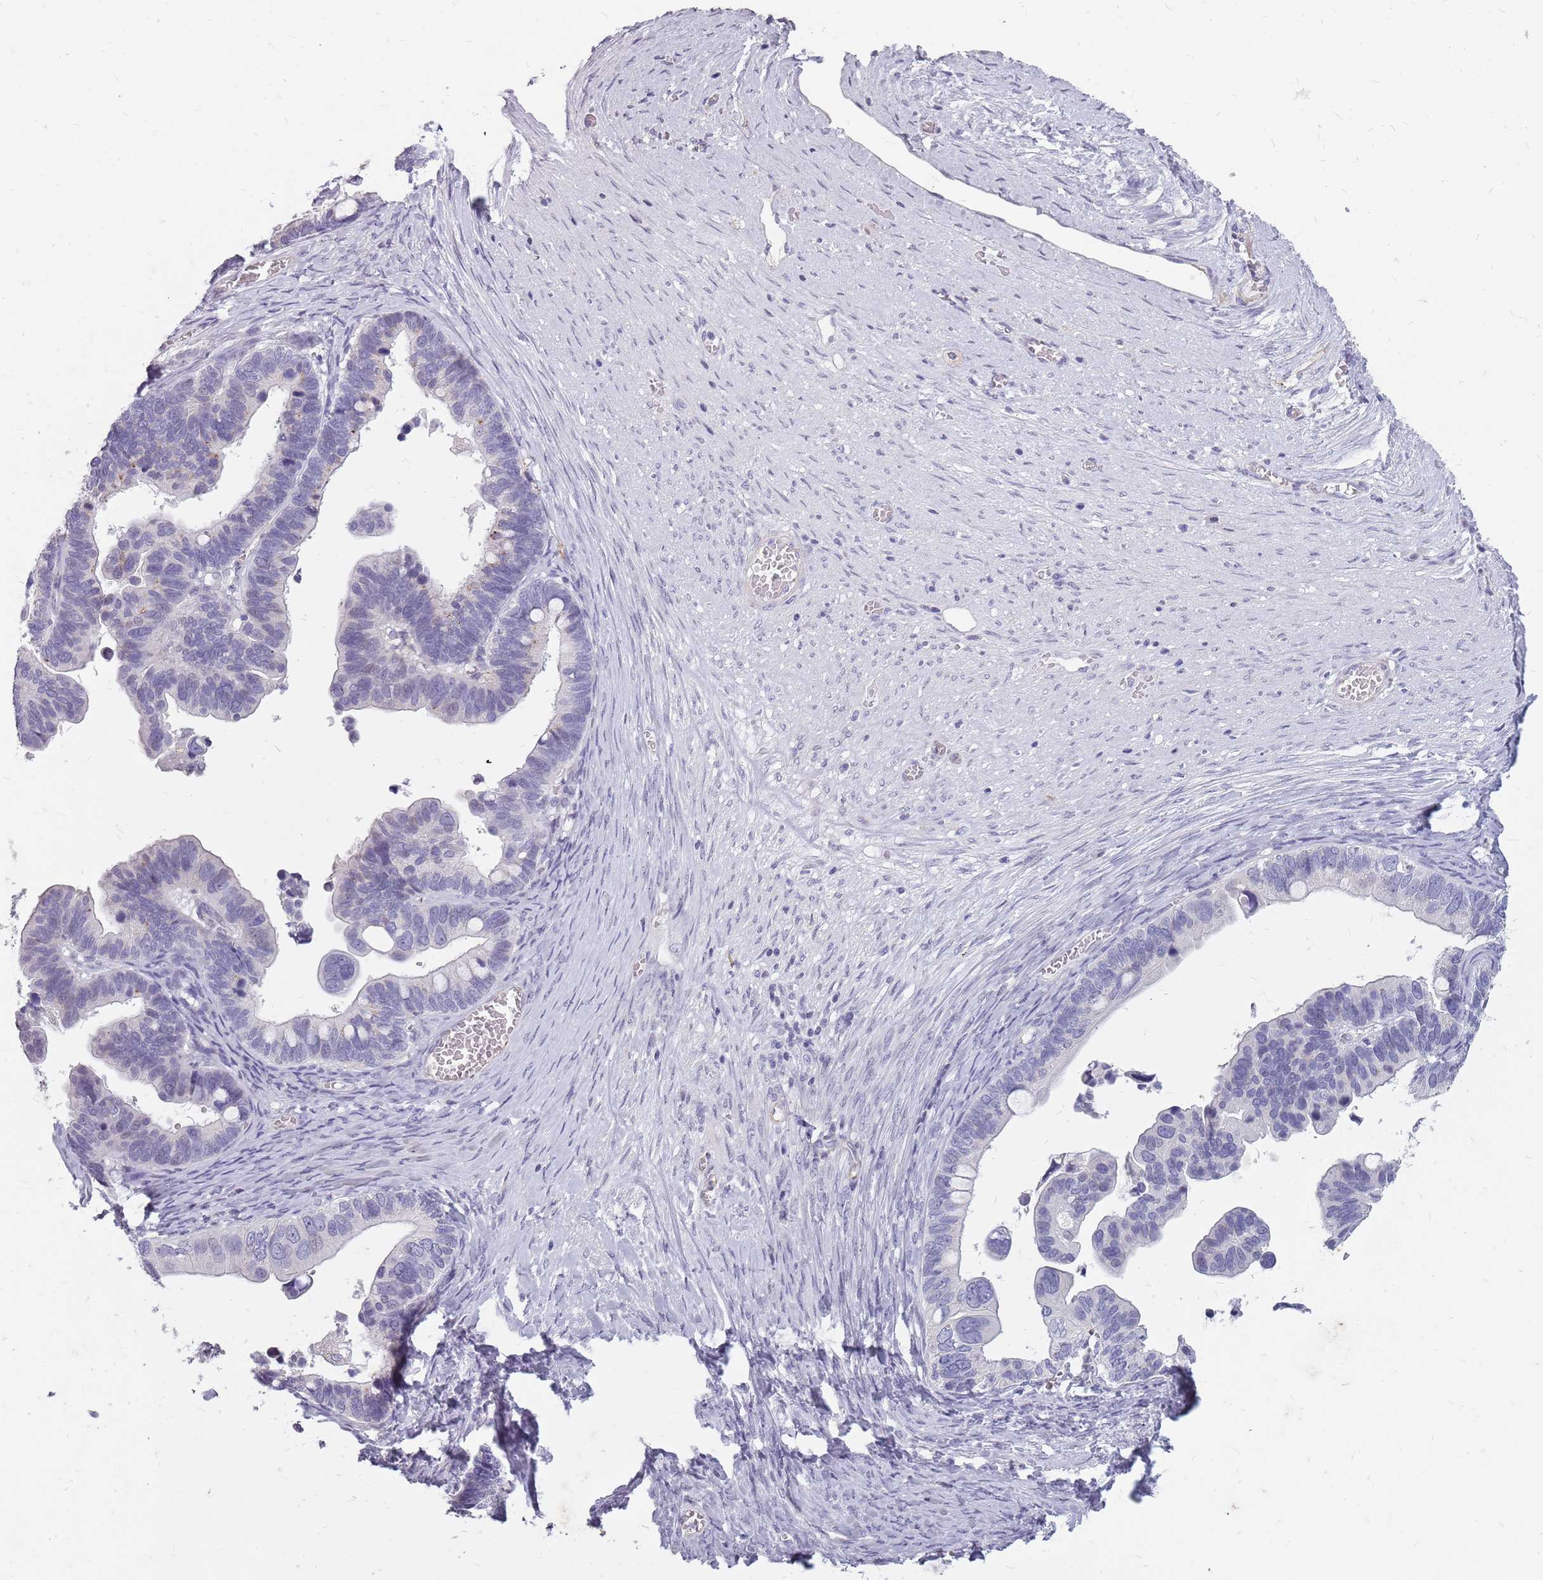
{"staining": {"intensity": "negative", "quantity": "none", "location": "none"}, "tissue": "ovarian cancer", "cell_type": "Tumor cells", "image_type": "cancer", "snomed": [{"axis": "morphology", "description": "Cystadenocarcinoma, serous, NOS"}, {"axis": "topography", "description": "Ovary"}], "caption": "An image of ovarian cancer (serous cystadenocarcinoma) stained for a protein shows no brown staining in tumor cells.", "gene": "NEK6", "patient": {"sex": "female", "age": 56}}